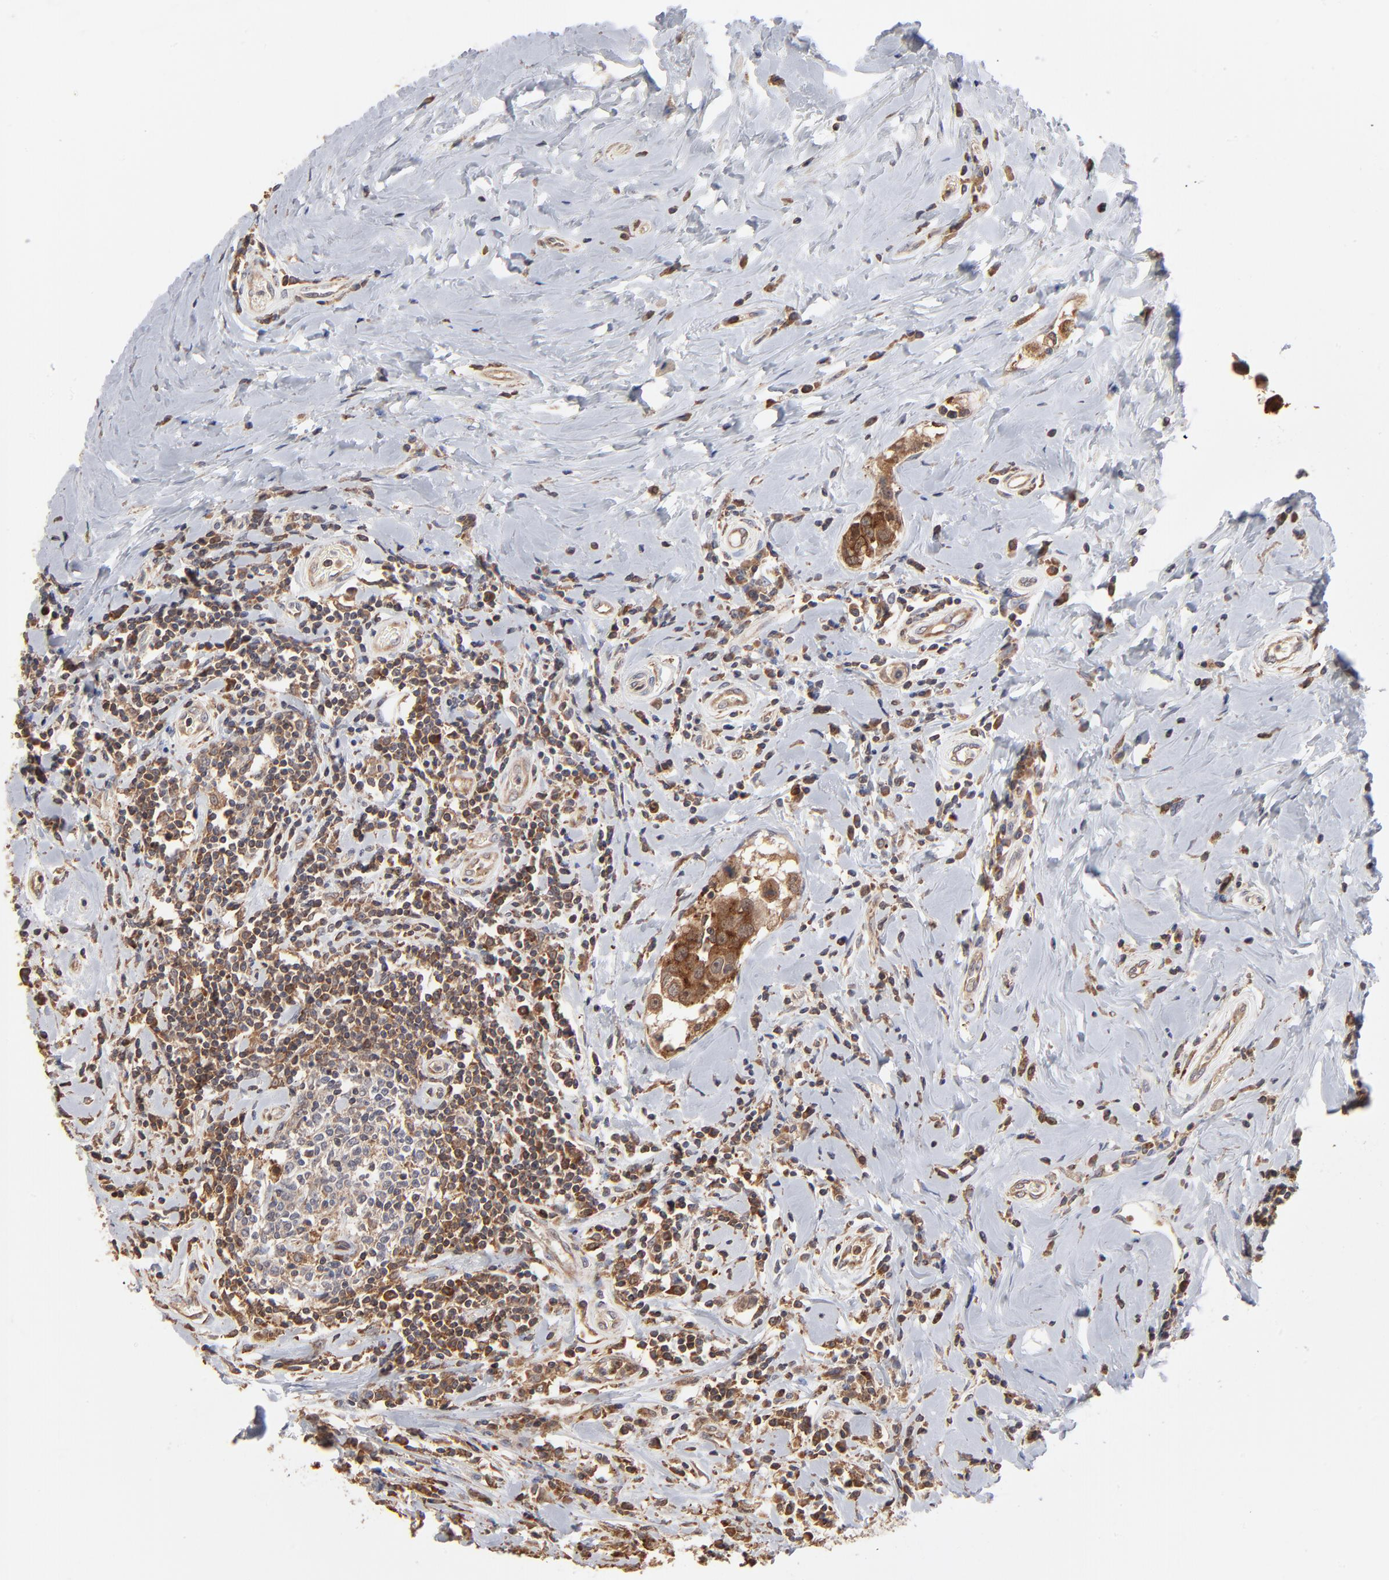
{"staining": {"intensity": "moderate", "quantity": ">75%", "location": "cytoplasmic/membranous"}, "tissue": "breast cancer", "cell_type": "Tumor cells", "image_type": "cancer", "snomed": [{"axis": "morphology", "description": "Duct carcinoma"}, {"axis": "topography", "description": "Breast"}], "caption": "This micrograph exhibits immunohistochemistry staining of human breast cancer, with medium moderate cytoplasmic/membranous positivity in approximately >75% of tumor cells.", "gene": "RNF213", "patient": {"sex": "female", "age": 27}}